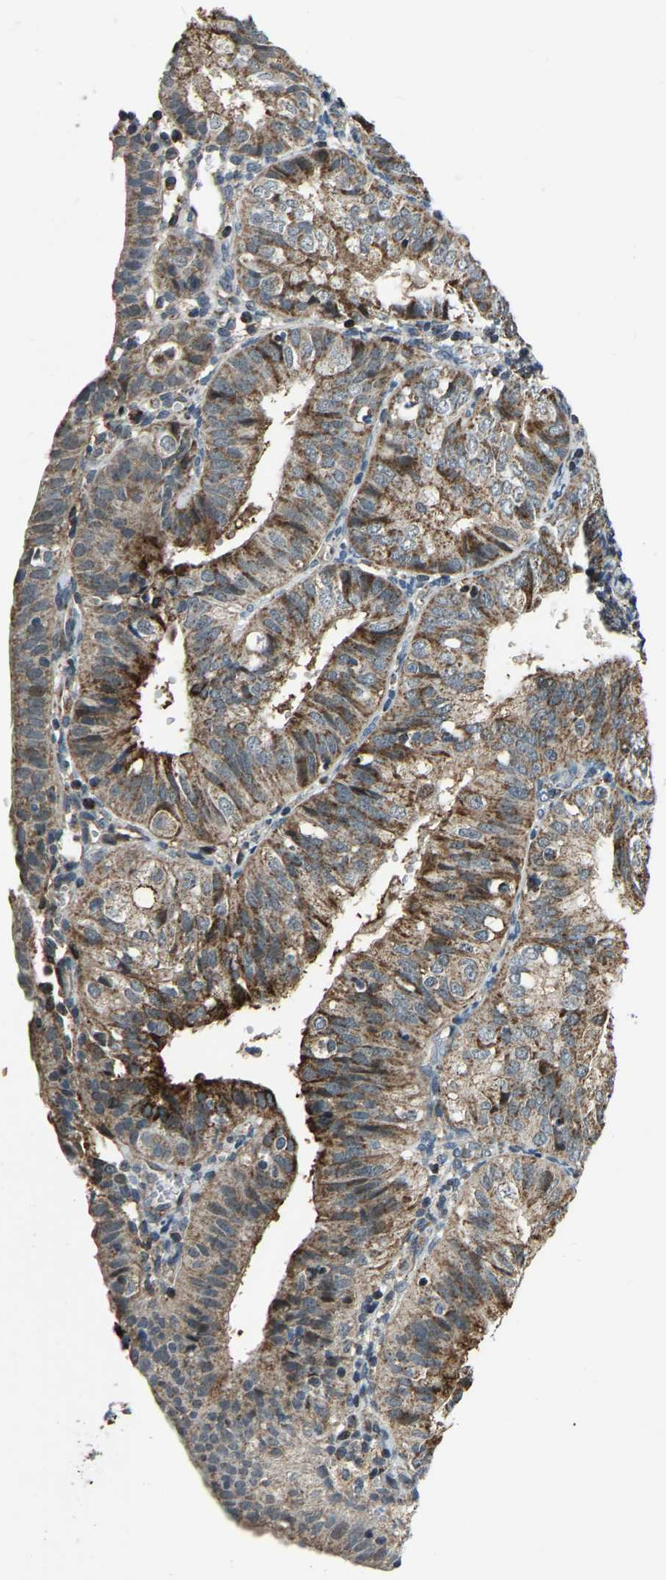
{"staining": {"intensity": "moderate", "quantity": ">75%", "location": "cytoplasmic/membranous"}, "tissue": "endometrial cancer", "cell_type": "Tumor cells", "image_type": "cancer", "snomed": [{"axis": "morphology", "description": "Adenocarcinoma, NOS"}, {"axis": "topography", "description": "Endometrium"}], "caption": "Endometrial adenocarcinoma stained with a brown dye demonstrates moderate cytoplasmic/membranous positive staining in approximately >75% of tumor cells.", "gene": "RBM33", "patient": {"sex": "female", "age": 58}}